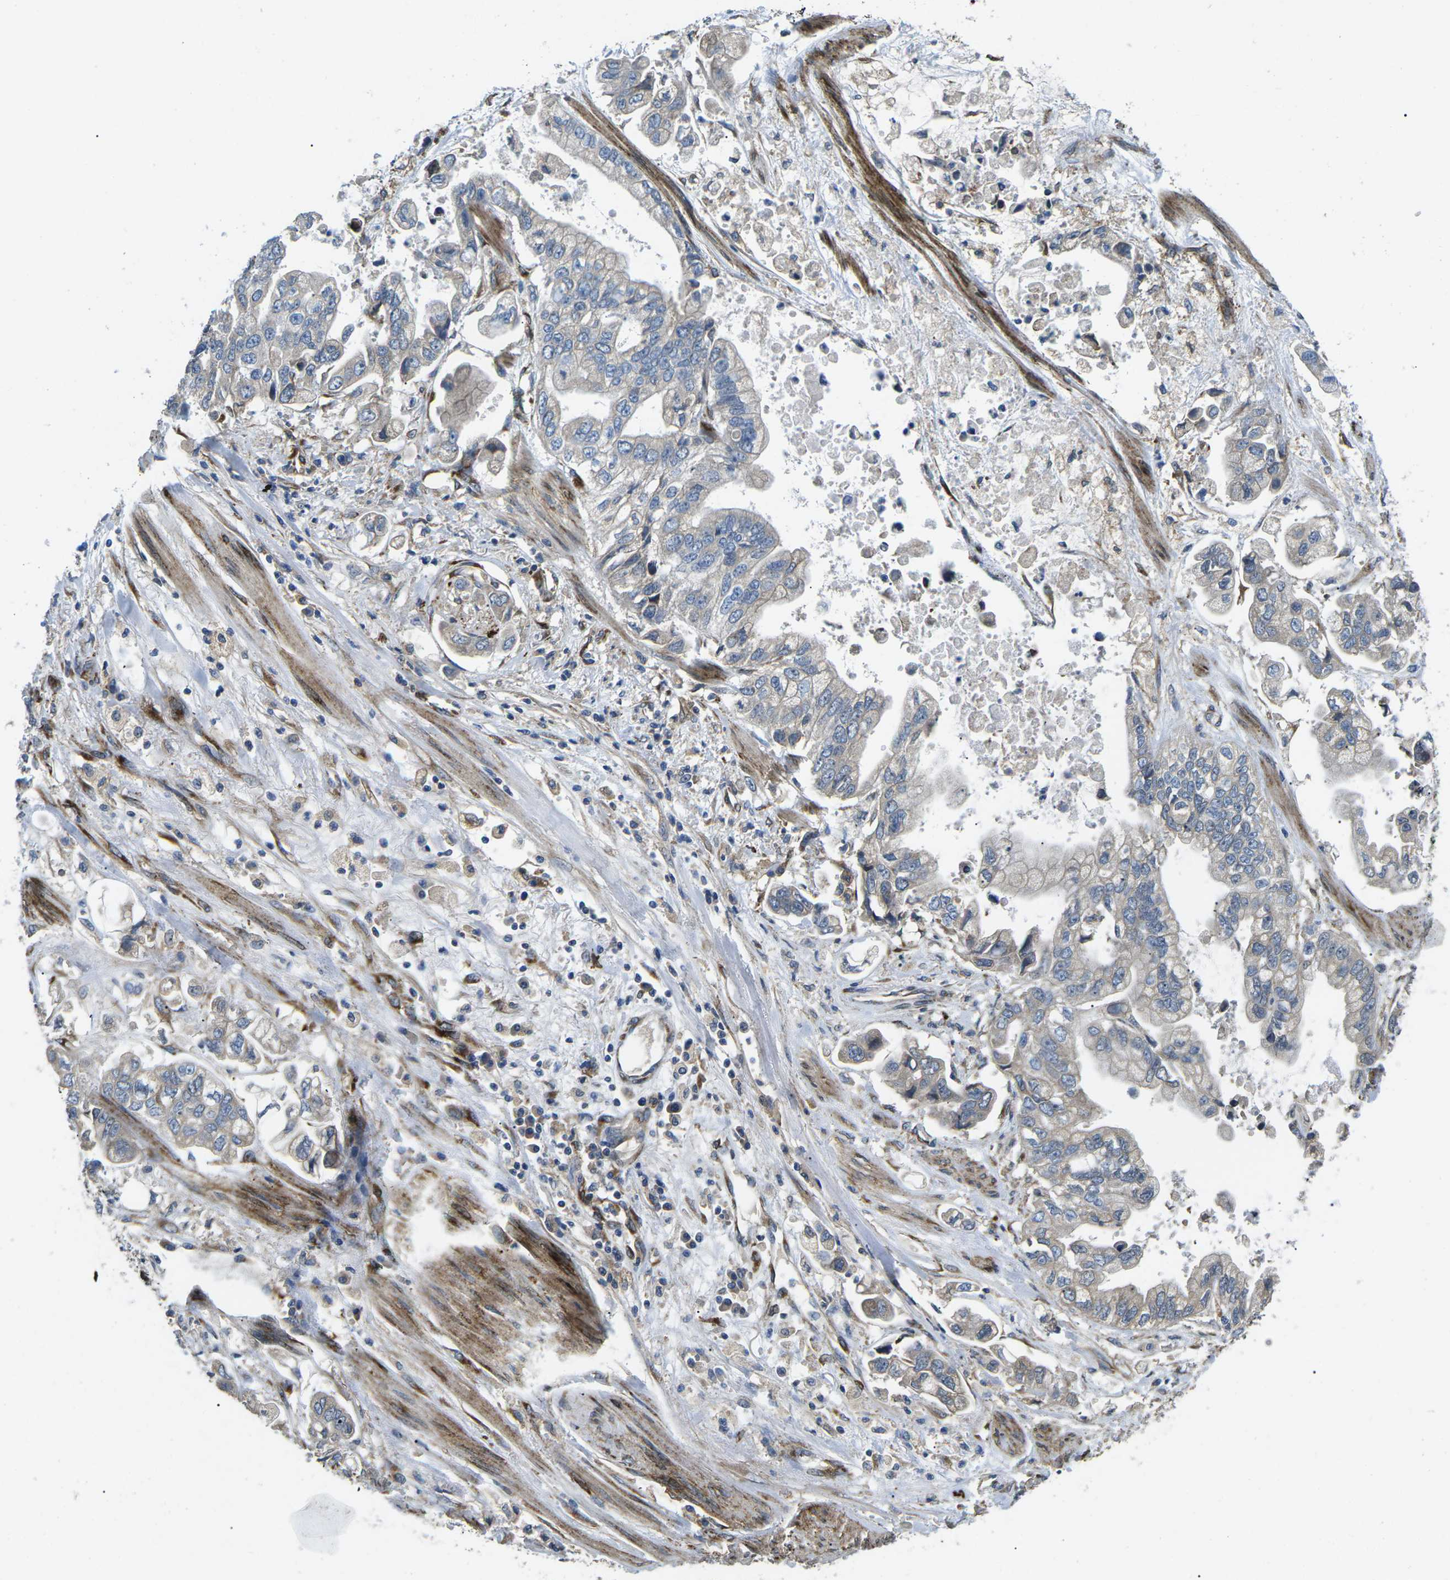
{"staining": {"intensity": "weak", "quantity": "<25%", "location": "cytoplasmic/membranous"}, "tissue": "stomach cancer", "cell_type": "Tumor cells", "image_type": "cancer", "snomed": [{"axis": "morphology", "description": "Normal tissue, NOS"}, {"axis": "morphology", "description": "Adenocarcinoma, NOS"}, {"axis": "topography", "description": "Stomach"}], "caption": "Photomicrograph shows no protein positivity in tumor cells of stomach adenocarcinoma tissue.", "gene": "PDZD8", "patient": {"sex": "male", "age": 62}}